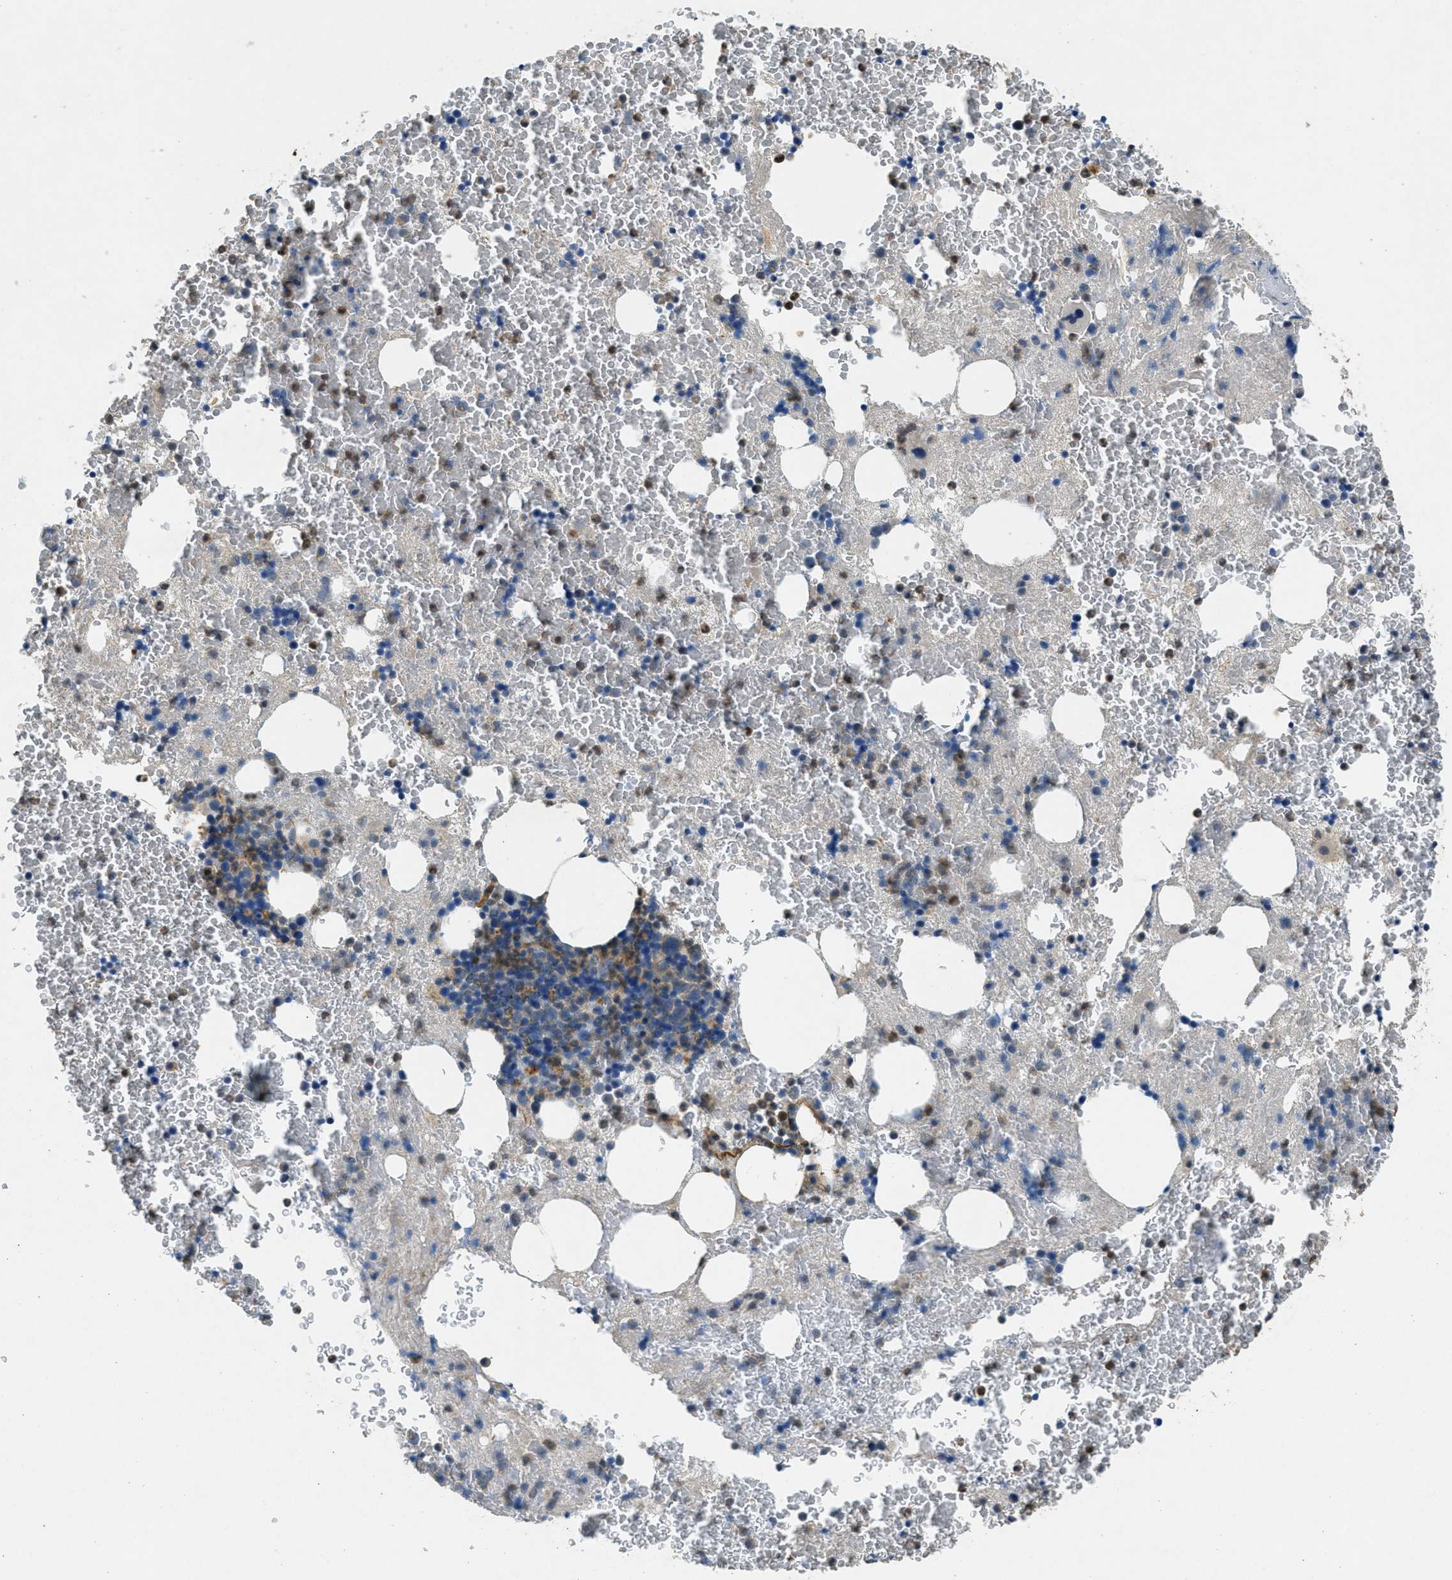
{"staining": {"intensity": "moderate", "quantity": "<25%", "location": "cytoplasmic/membranous"}, "tissue": "bone marrow", "cell_type": "Hematopoietic cells", "image_type": "normal", "snomed": [{"axis": "morphology", "description": "Normal tissue, NOS"}, {"axis": "morphology", "description": "Inflammation, NOS"}, {"axis": "topography", "description": "Bone marrow"}], "caption": "Protein positivity by immunohistochemistry (IHC) displays moderate cytoplasmic/membranous positivity in approximately <25% of hematopoietic cells in normal bone marrow.", "gene": "SNX14", "patient": {"sex": "male", "age": 63}}